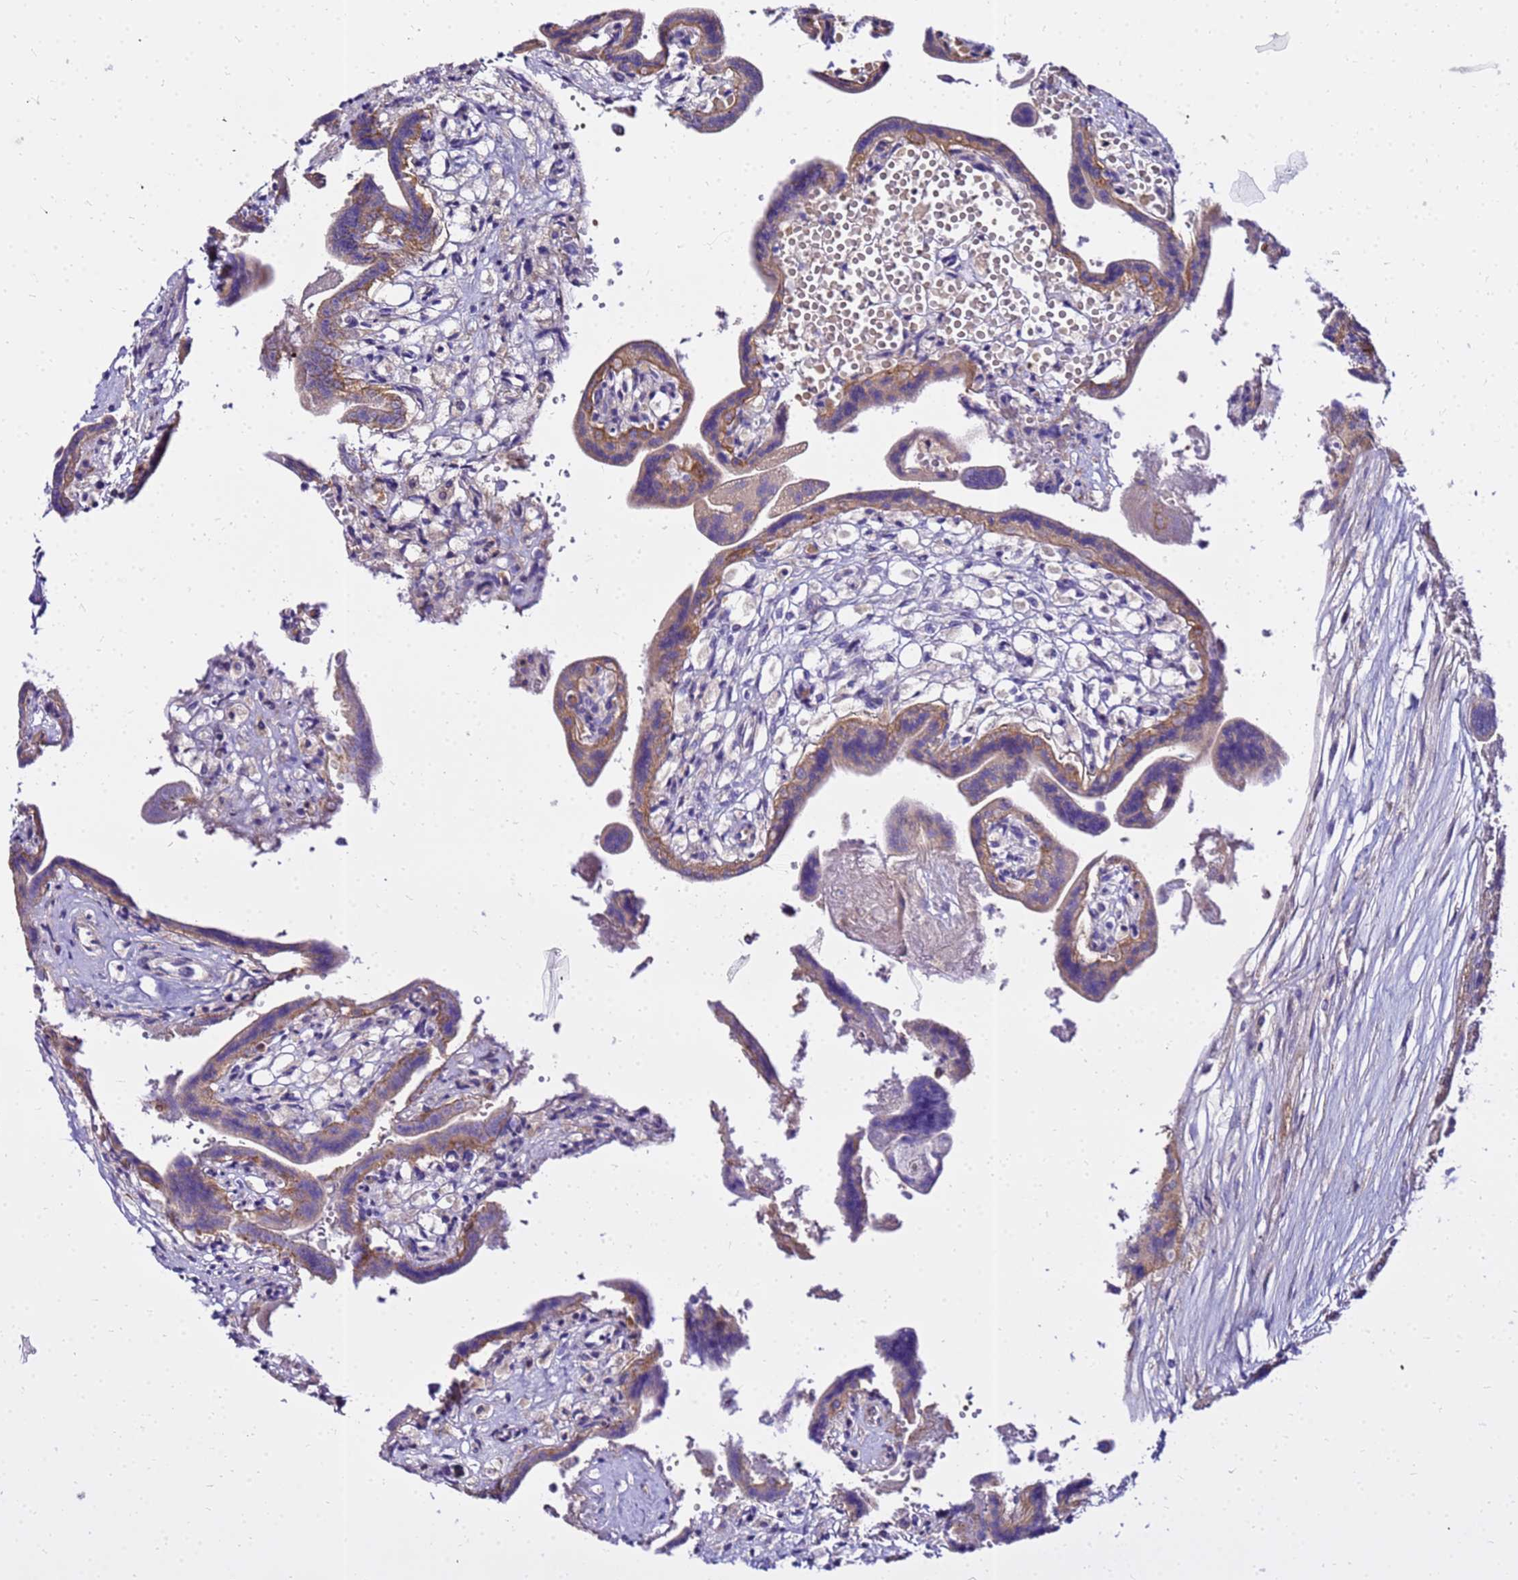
{"staining": {"intensity": "weak", "quantity": "25%-75%", "location": "cytoplasmic/membranous"}, "tissue": "placenta", "cell_type": "Trophoblastic cells", "image_type": "normal", "snomed": [{"axis": "morphology", "description": "Normal tissue, NOS"}, {"axis": "topography", "description": "Placenta"}], "caption": "Immunohistochemistry (IHC) staining of unremarkable placenta, which reveals low levels of weak cytoplasmic/membranous positivity in about 25%-75% of trophoblastic cells indicating weak cytoplasmic/membranous protein expression. The staining was performed using DAB (brown) for protein detection and nuclei were counterstained in hematoxylin (blue).", "gene": "HERC5", "patient": {"sex": "female", "age": 37}}